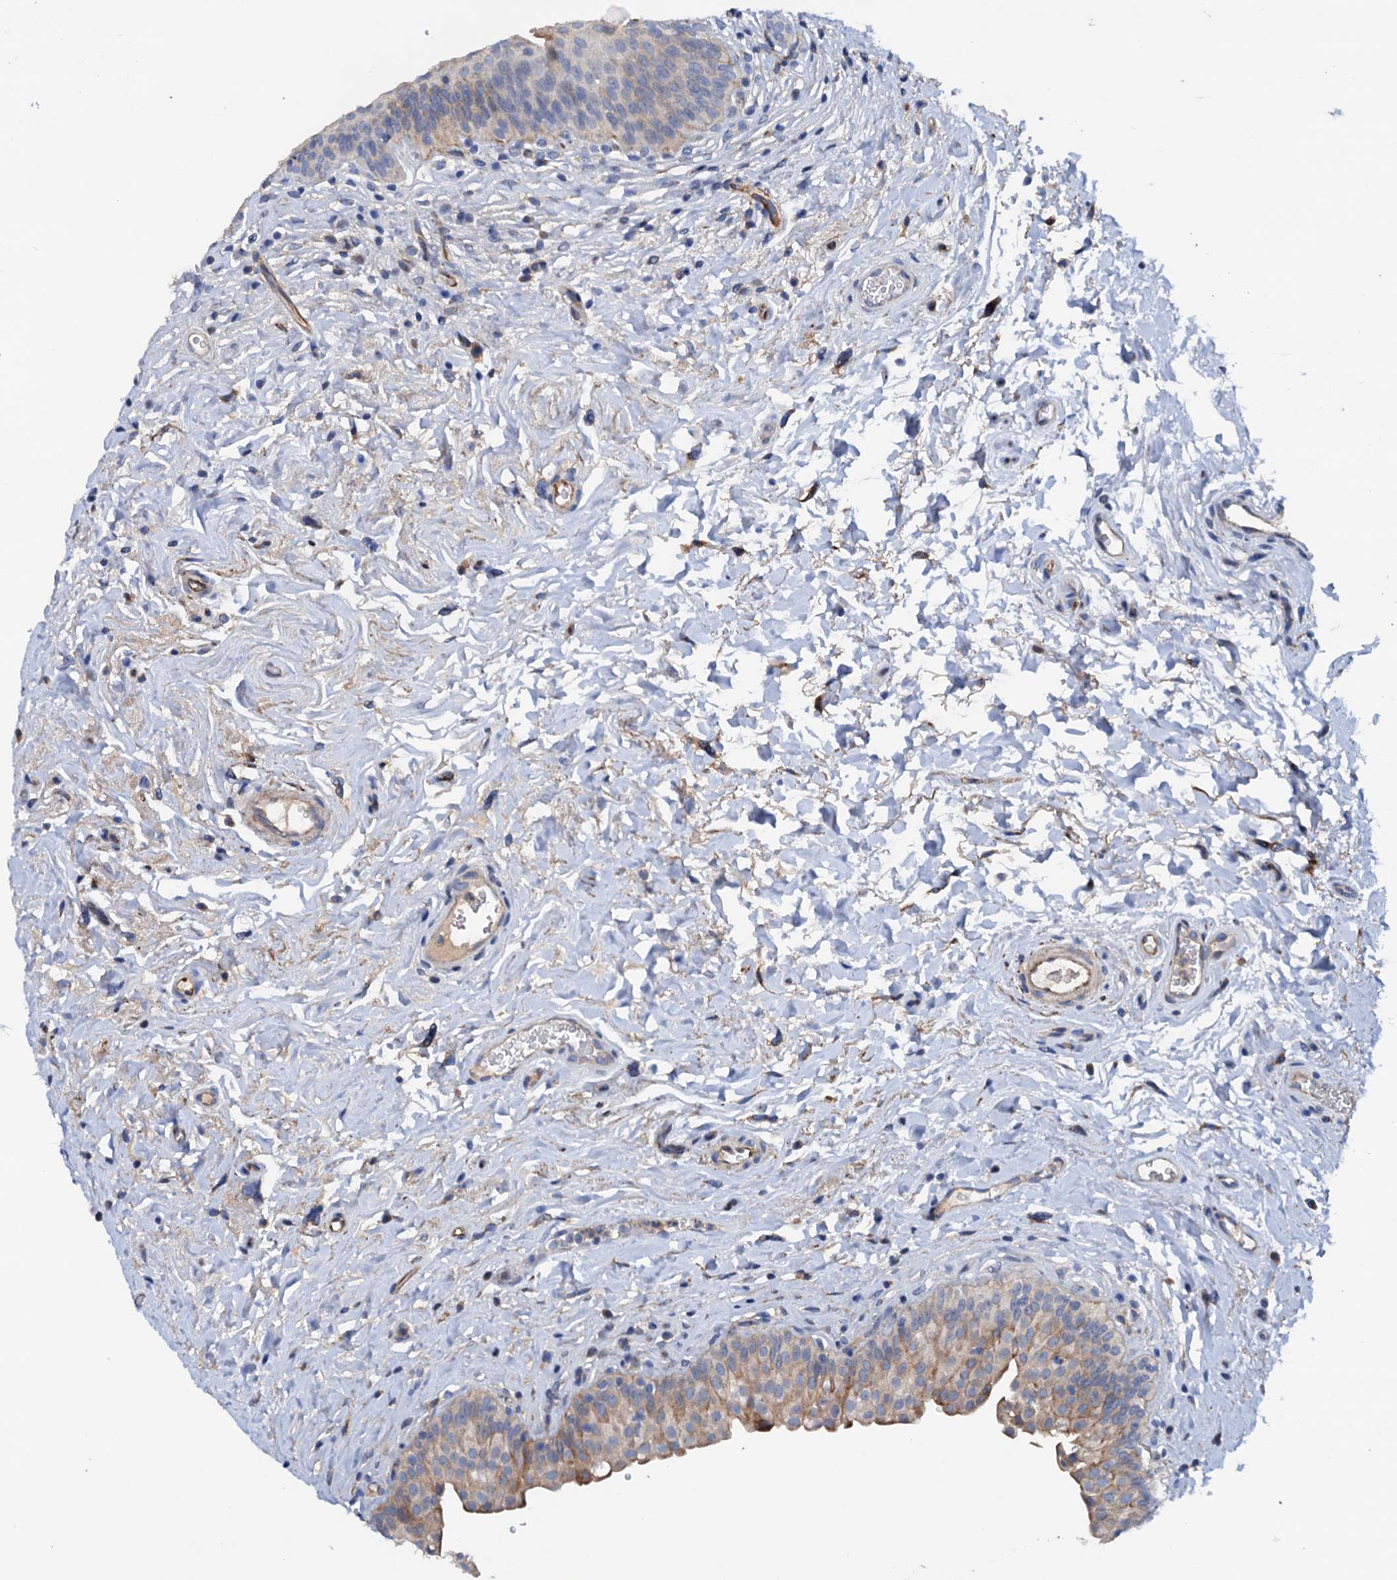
{"staining": {"intensity": "moderate", "quantity": "25%-75%", "location": "cytoplasmic/membranous"}, "tissue": "urinary bladder", "cell_type": "Urothelial cells", "image_type": "normal", "snomed": [{"axis": "morphology", "description": "Normal tissue, NOS"}, {"axis": "topography", "description": "Urinary bladder"}], "caption": "A high-resolution image shows immunohistochemistry (IHC) staining of unremarkable urinary bladder, which exhibits moderate cytoplasmic/membranous staining in about 25%-75% of urothelial cells.", "gene": "RASSF9", "patient": {"sex": "male", "age": 83}}